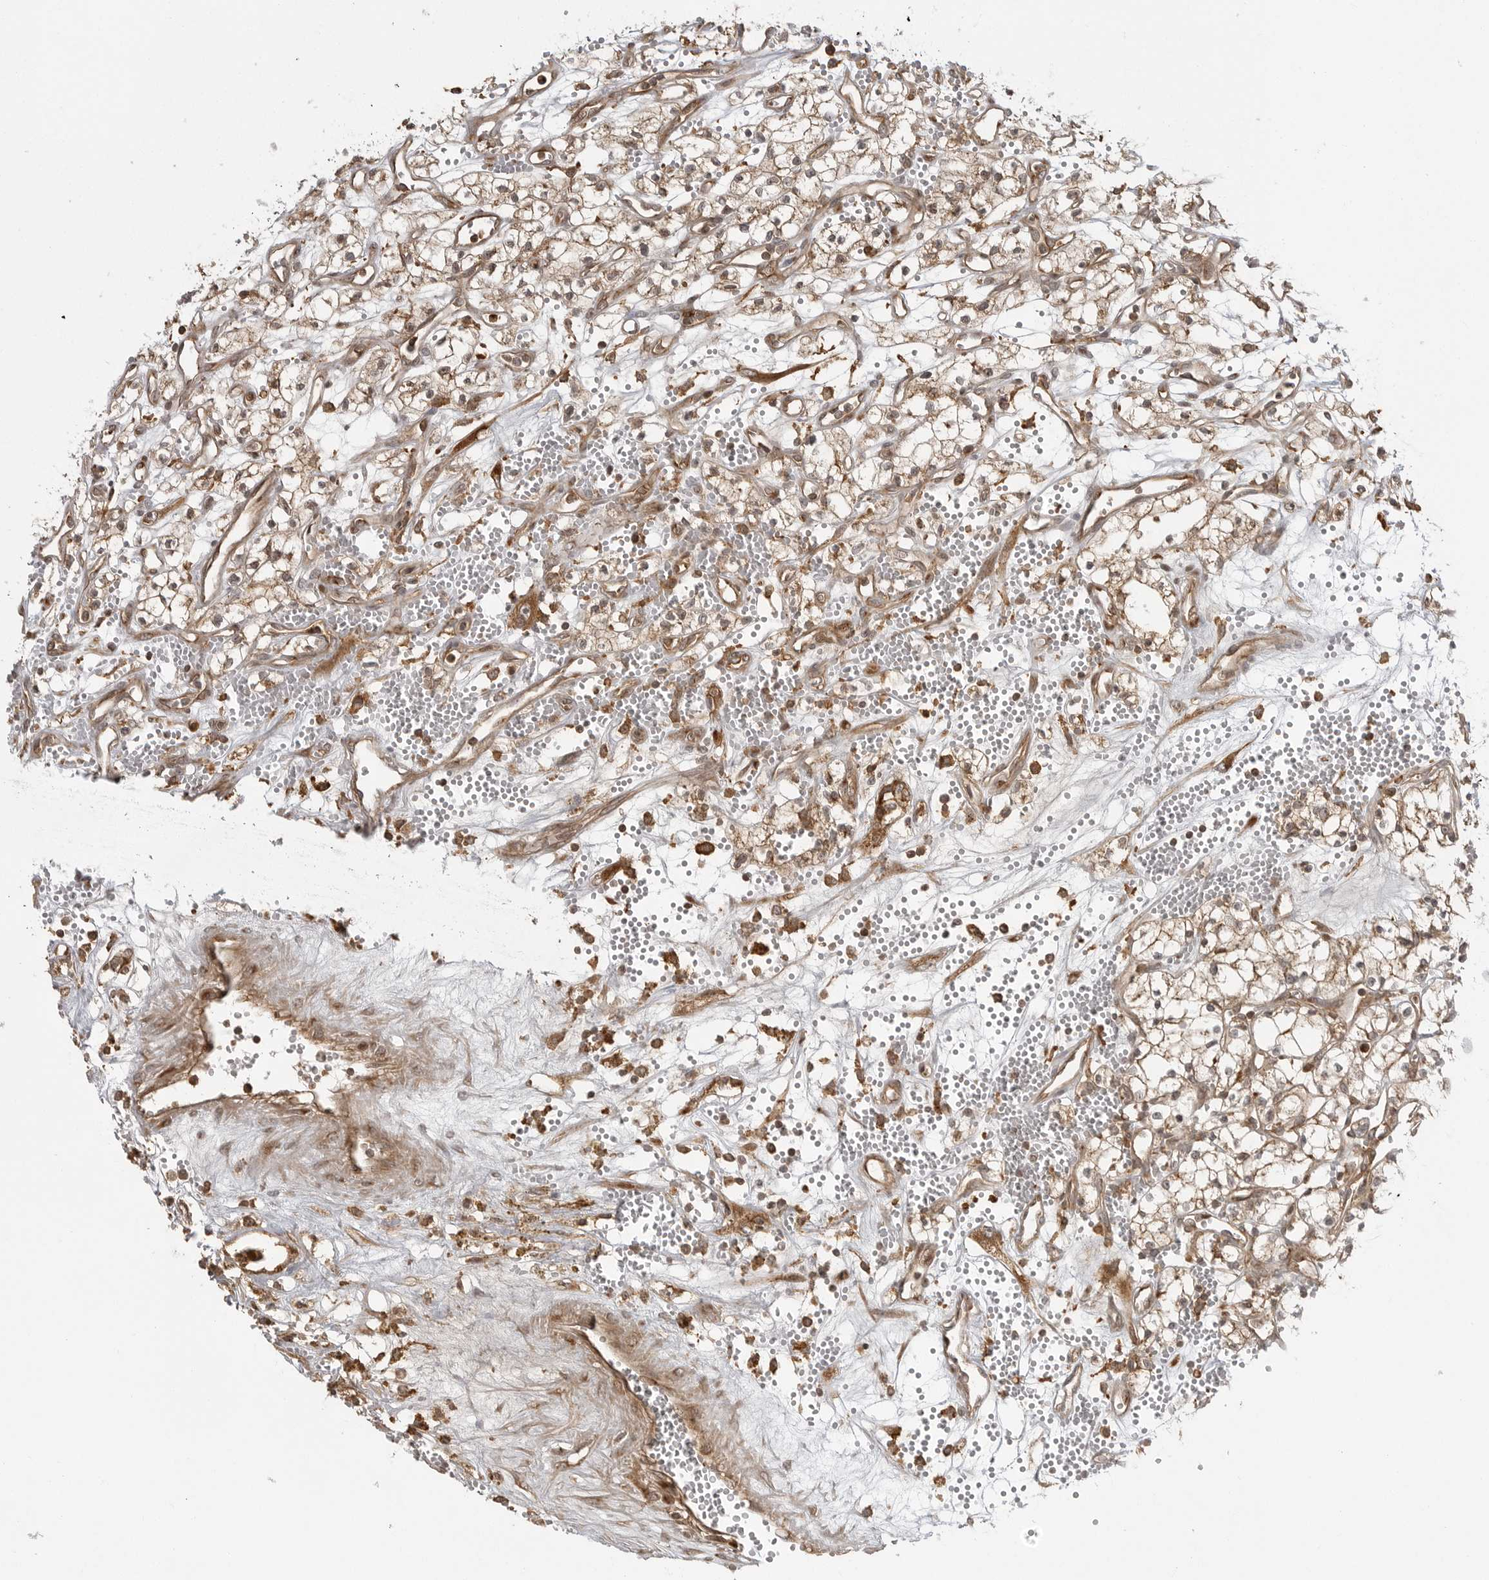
{"staining": {"intensity": "weak", "quantity": "<25%", "location": "cytoplasmic/membranous"}, "tissue": "renal cancer", "cell_type": "Tumor cells", "image_type": "cancer", "snomed": [{"axis": "morphology", "description": "Adenocarcinoma, NOS"}, {"axis": "topography", "description": "Kidney"}], "caption": "Tumor cells are negative for brown protein staining in renal cancer.", "gene": "FAT3", "patient": {"sex": "male", "age": 59}}